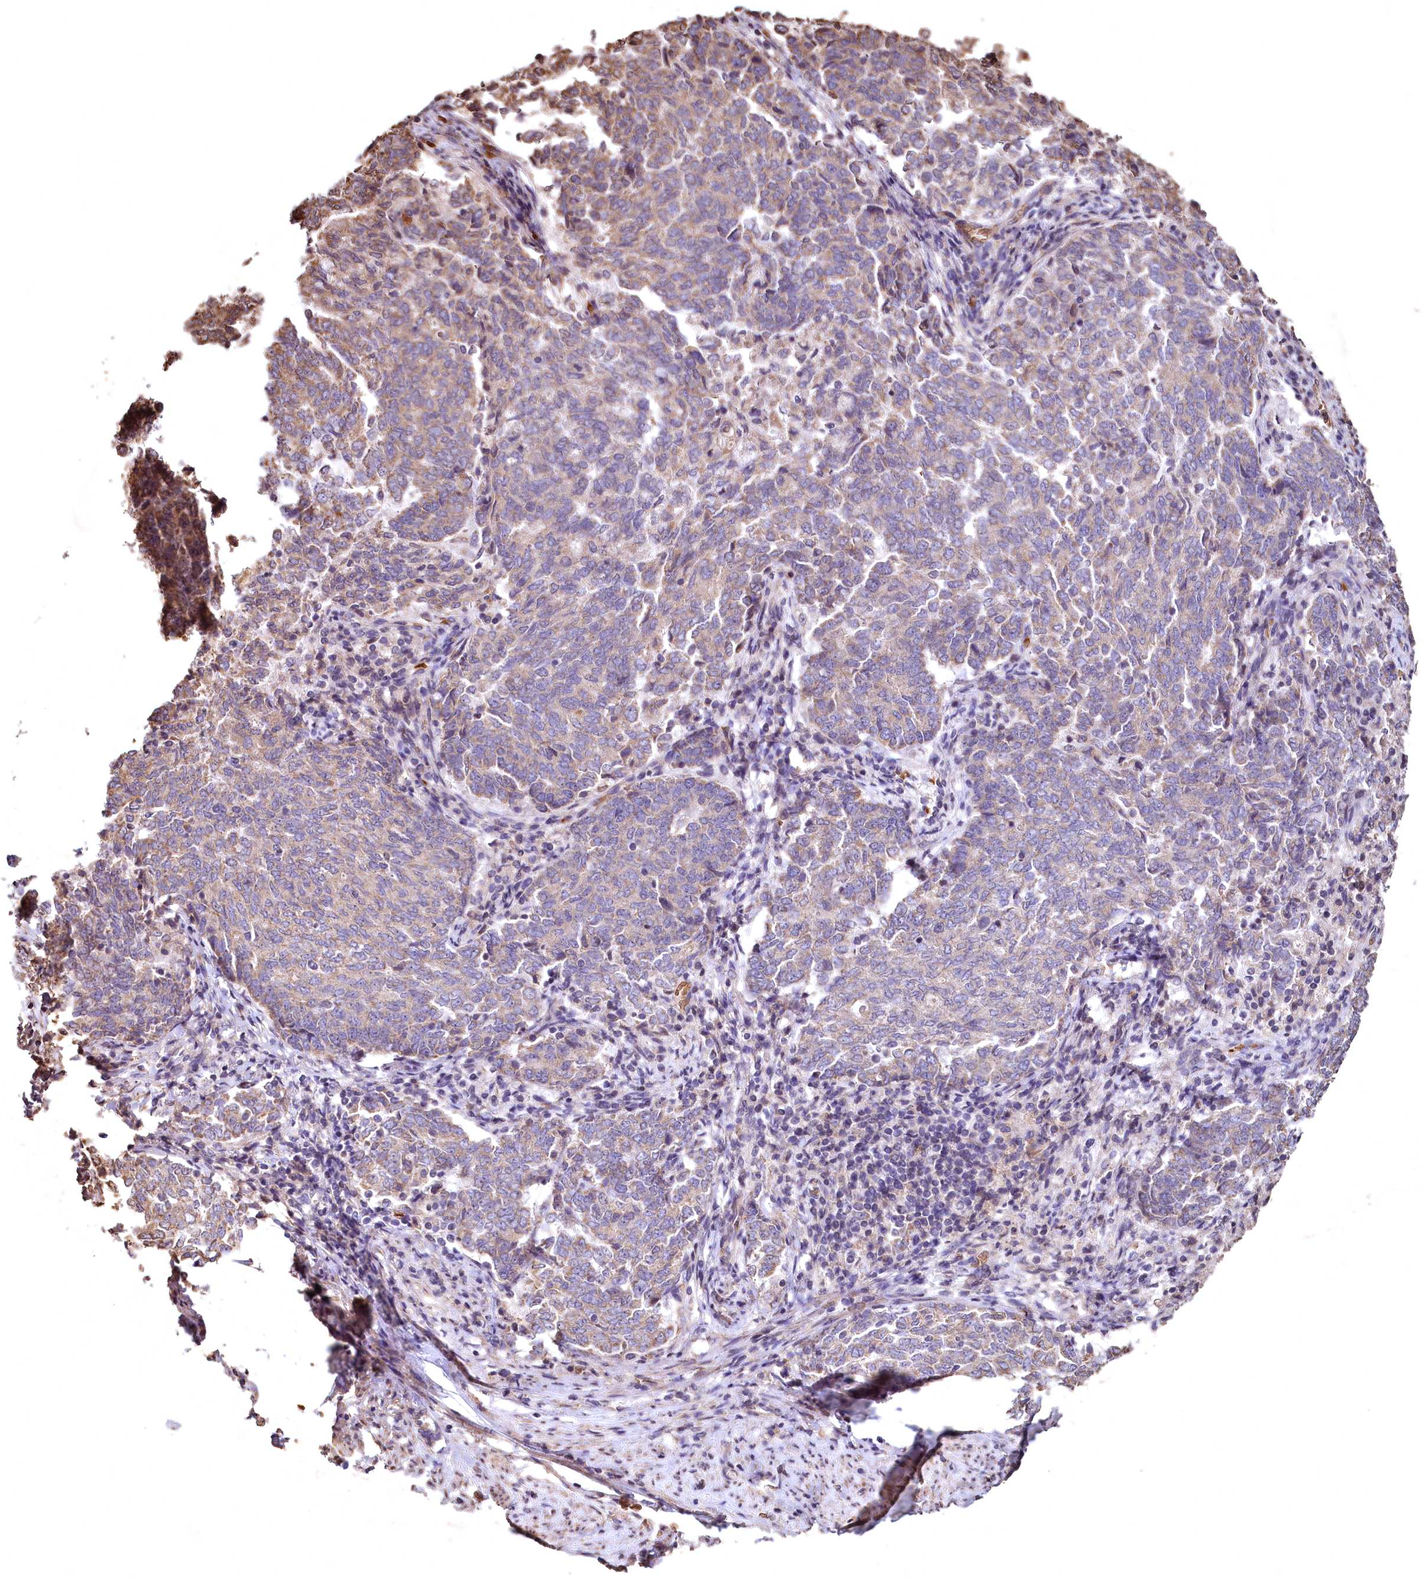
{"staining": {"intensity": "weak", "quantity": "25%-75%", "location": "cytoplasmic/membranous"}, "tissue": "endometrial cancer", "cell_type": "Tumor cells", "image_type": "cancer", "snomed": [{"axis": "morphology", "description": "Adenocarcinoma, NOS"}, {"axis": "topography", "description": "Endometrium"}], "caption": "DAB immunohistochemical staining of human endometrial cancer displays weak cytoplasmic/membranous protein expression in about 25%-75% of tumor cells.", "gene": "SPTA1", "patient": {"sex": "female", "age": 80}}